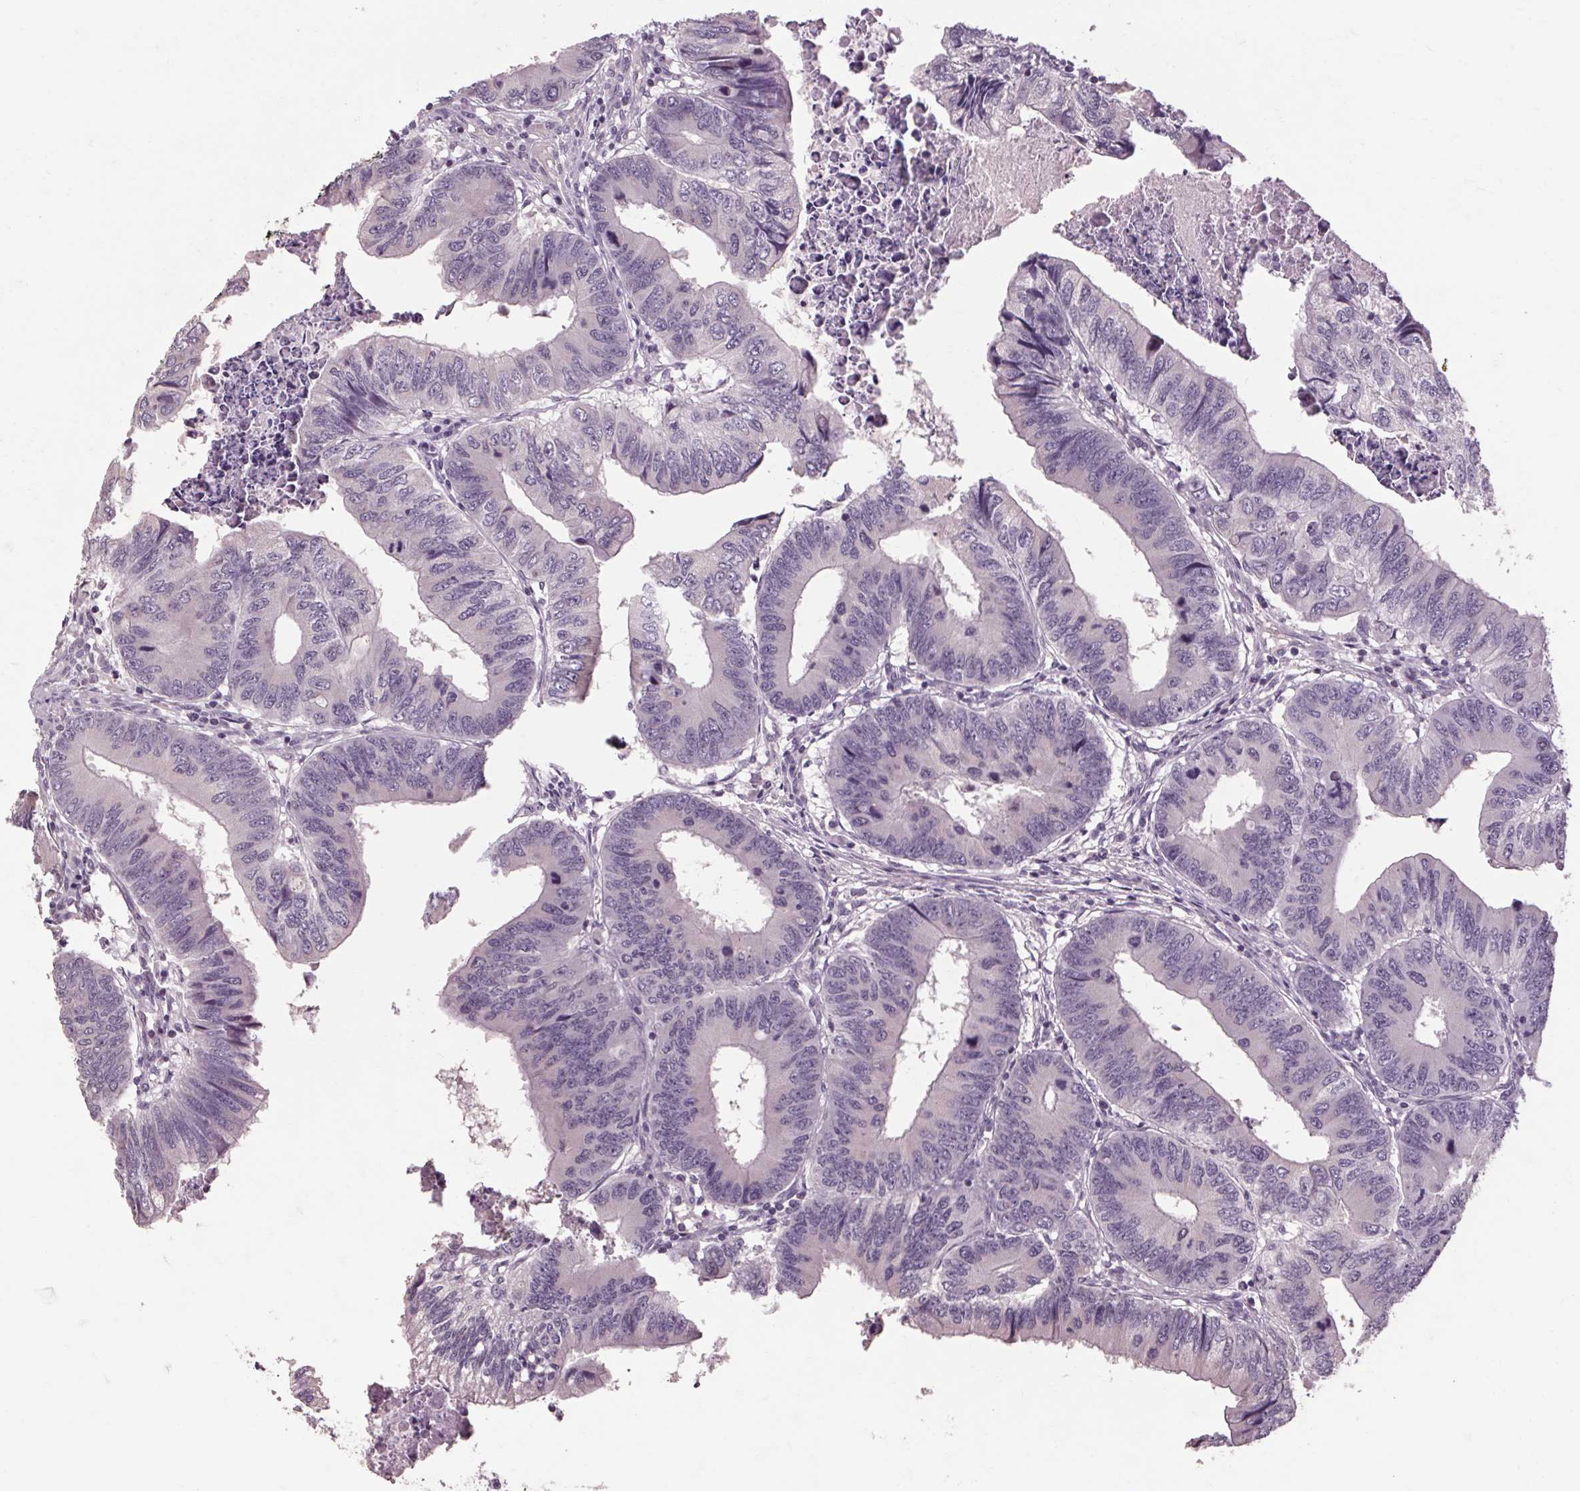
{"staining": {"intensity": "negative", "quantity": "none", "location": "none"}, "tissue": "colorectal cancer", "cell_type": "Tumor cells", "image_type": "cancer", "snomed": [{"axis": "morphology", "description": "Adenocarcinoma, NOS"}, {"axis": "topography", "description": "Colon"}], "caption": "IHC photomicrograph of colorectal adenocarcinoma stained for a protein (brown), which exhibits no positivity in tumor cells.", "gene": "POMC", "patient": {"sex": "male", "age": 53}}